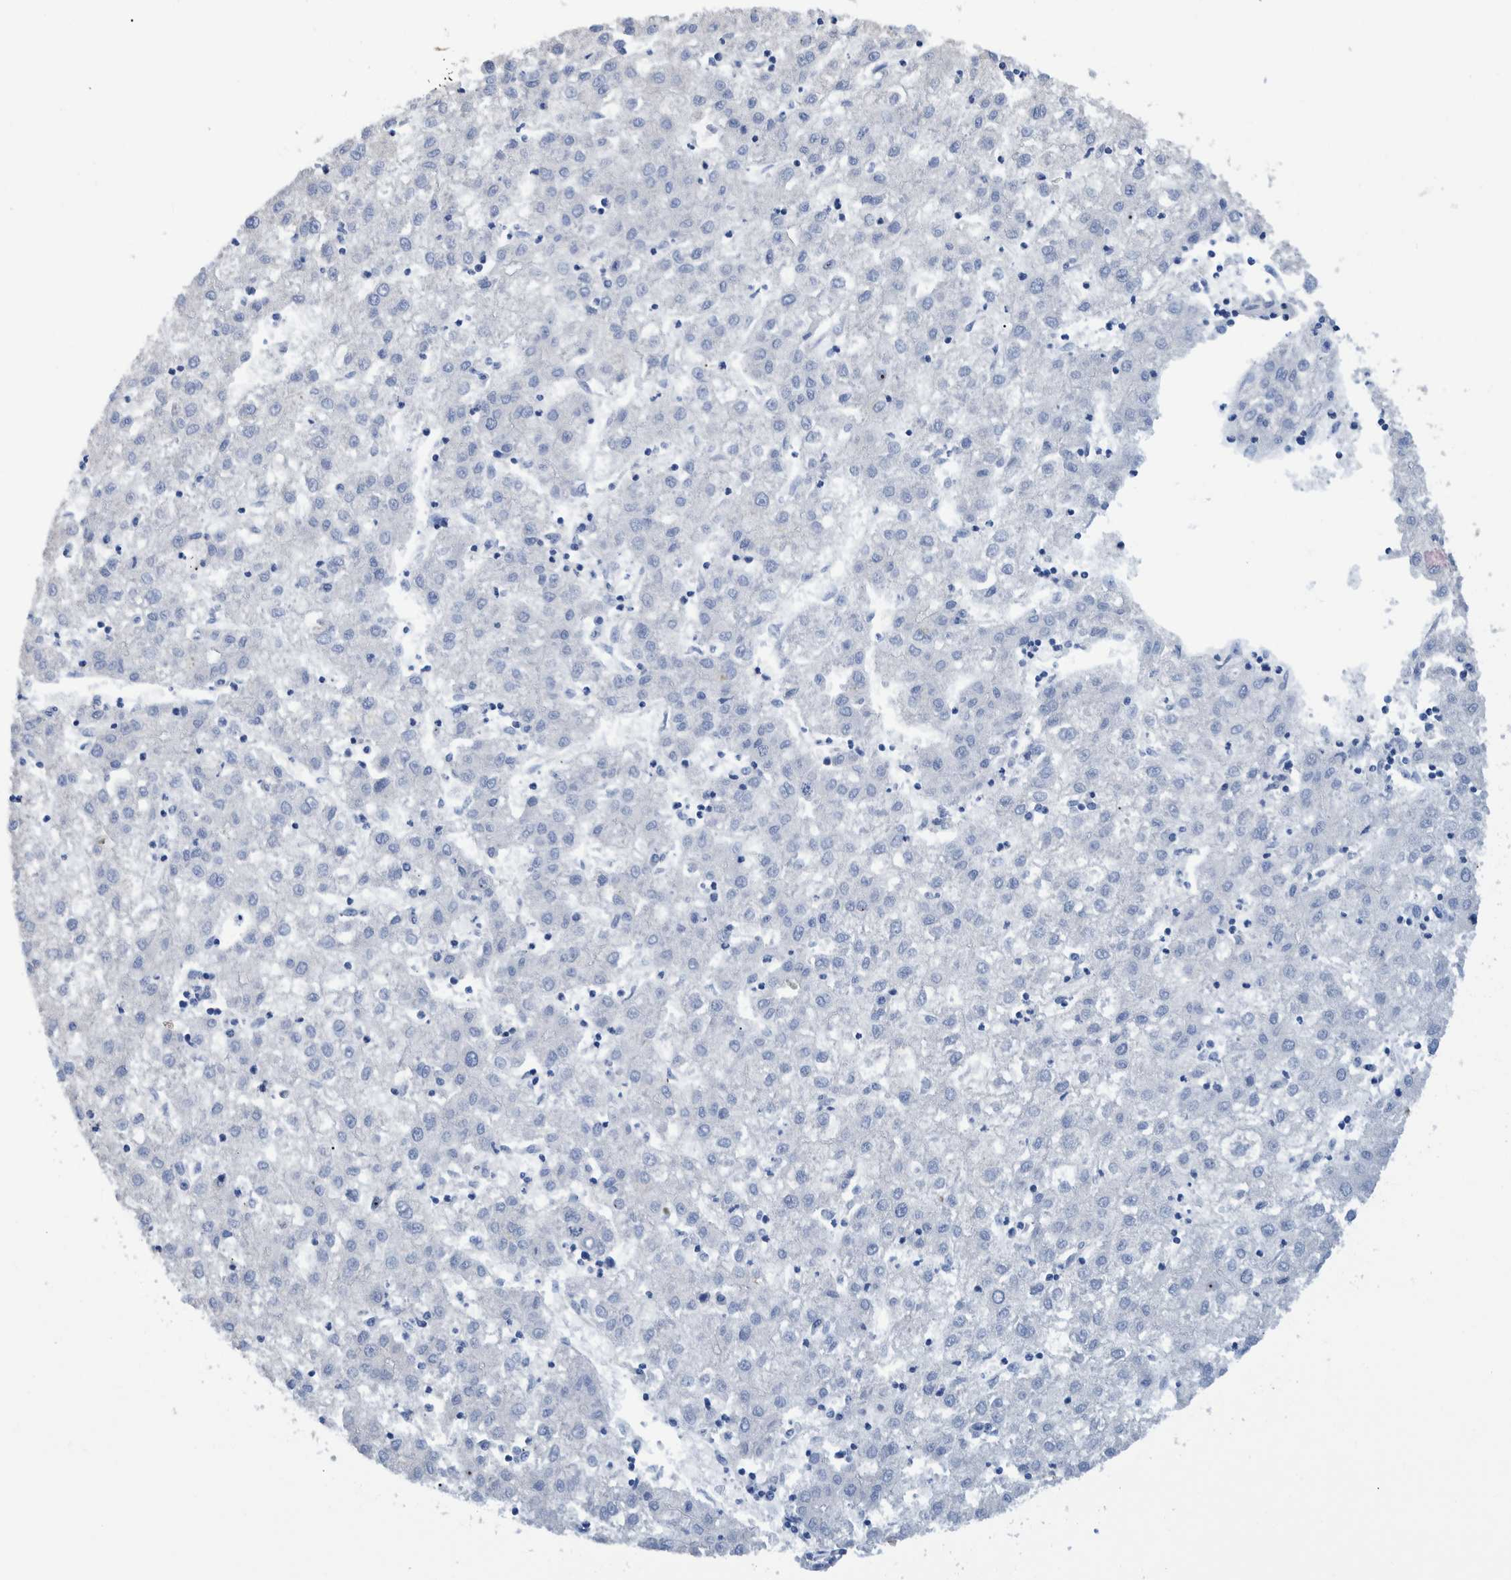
{"staining": {"intensity": "negative", "quantity": "none", "location": "none"}, "tissue": "liver cancer", "cell_type": "Tumor cells", "image_type": "cancer", "snomed": [{"axis": "morphology", "description": "Carcinoma, Hepatocellular, NOS"}, {"axis": "topography", "description": "Liver"}], "caption": "Immunohistochemistry photomicrograph of neoplastic tissue: human liver hepatocellular carcinoma stained with DAB (3,3'-diaminobenzidine) demonstrates no significant protein staining in tumor cells.", "gene": "MKS1", "patient": {"sex": "male", "age": 72}}